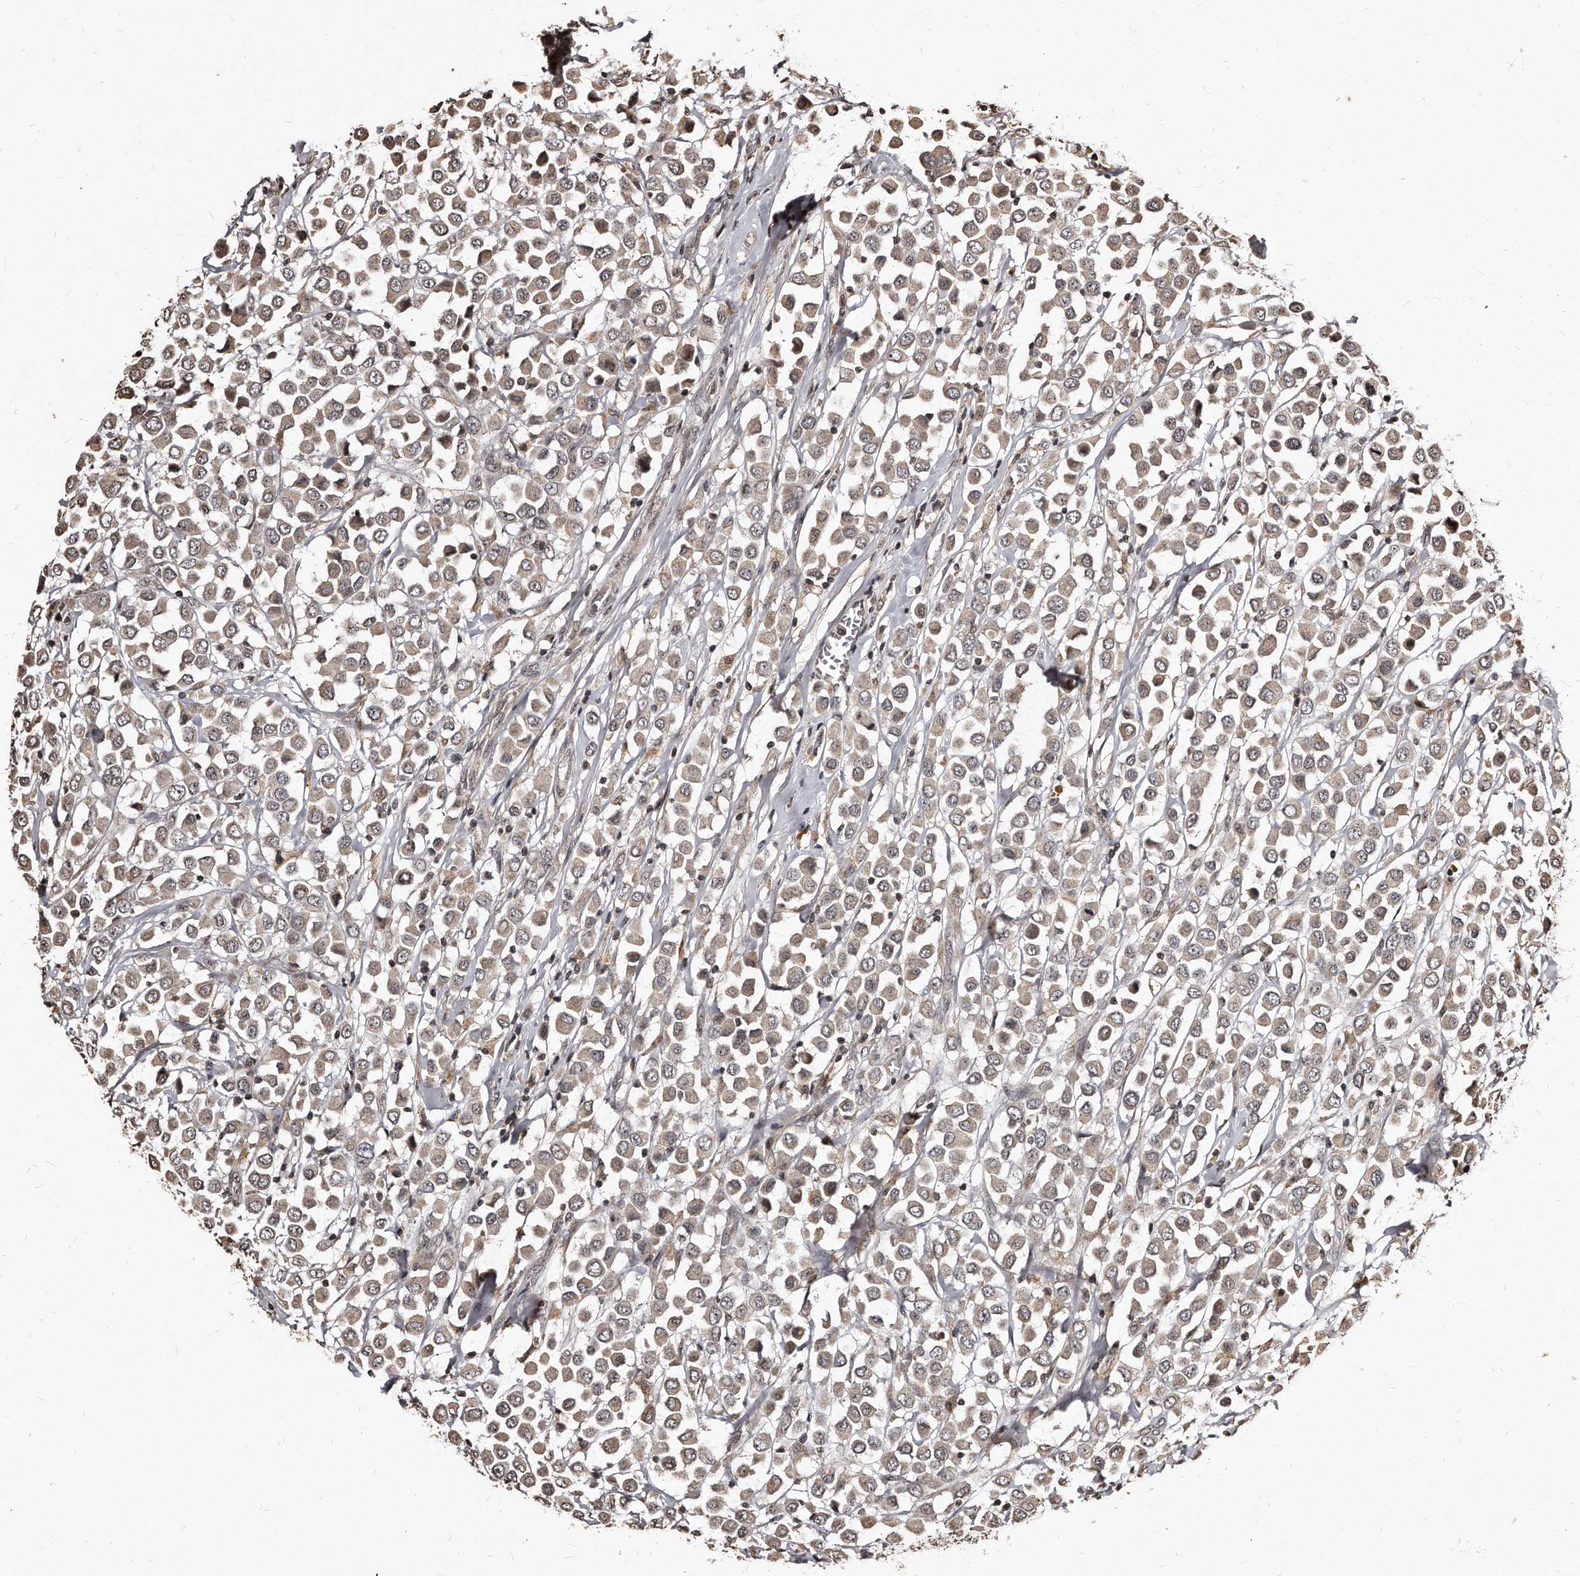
{"staining": {"intensity": "weak", "quantity": ">75%", "location": "cytoplasmic/membranous,nuclear"}, "tissue": "breast cancer", "cell_type": "Tumor cells", "image_type": "cancer", "snomed": [{"axis": "morphology", "description": "Duct carcinoma"}, {"axis": "topography", "description": "Breast"}], "caption": "Breast invasive ductal carcinoma stained for a protein demonstrates weak cytoplasmic/membranous and nuclear positivity in tumor cells. The staining was performed using DAB (3,3'-diaminobenzidine), with brown indicating positive protein expression. Nuclei are stained blue with hematoxylin.", "gene": "TSHR", "patient": {"sex": "female", "age": 61}}